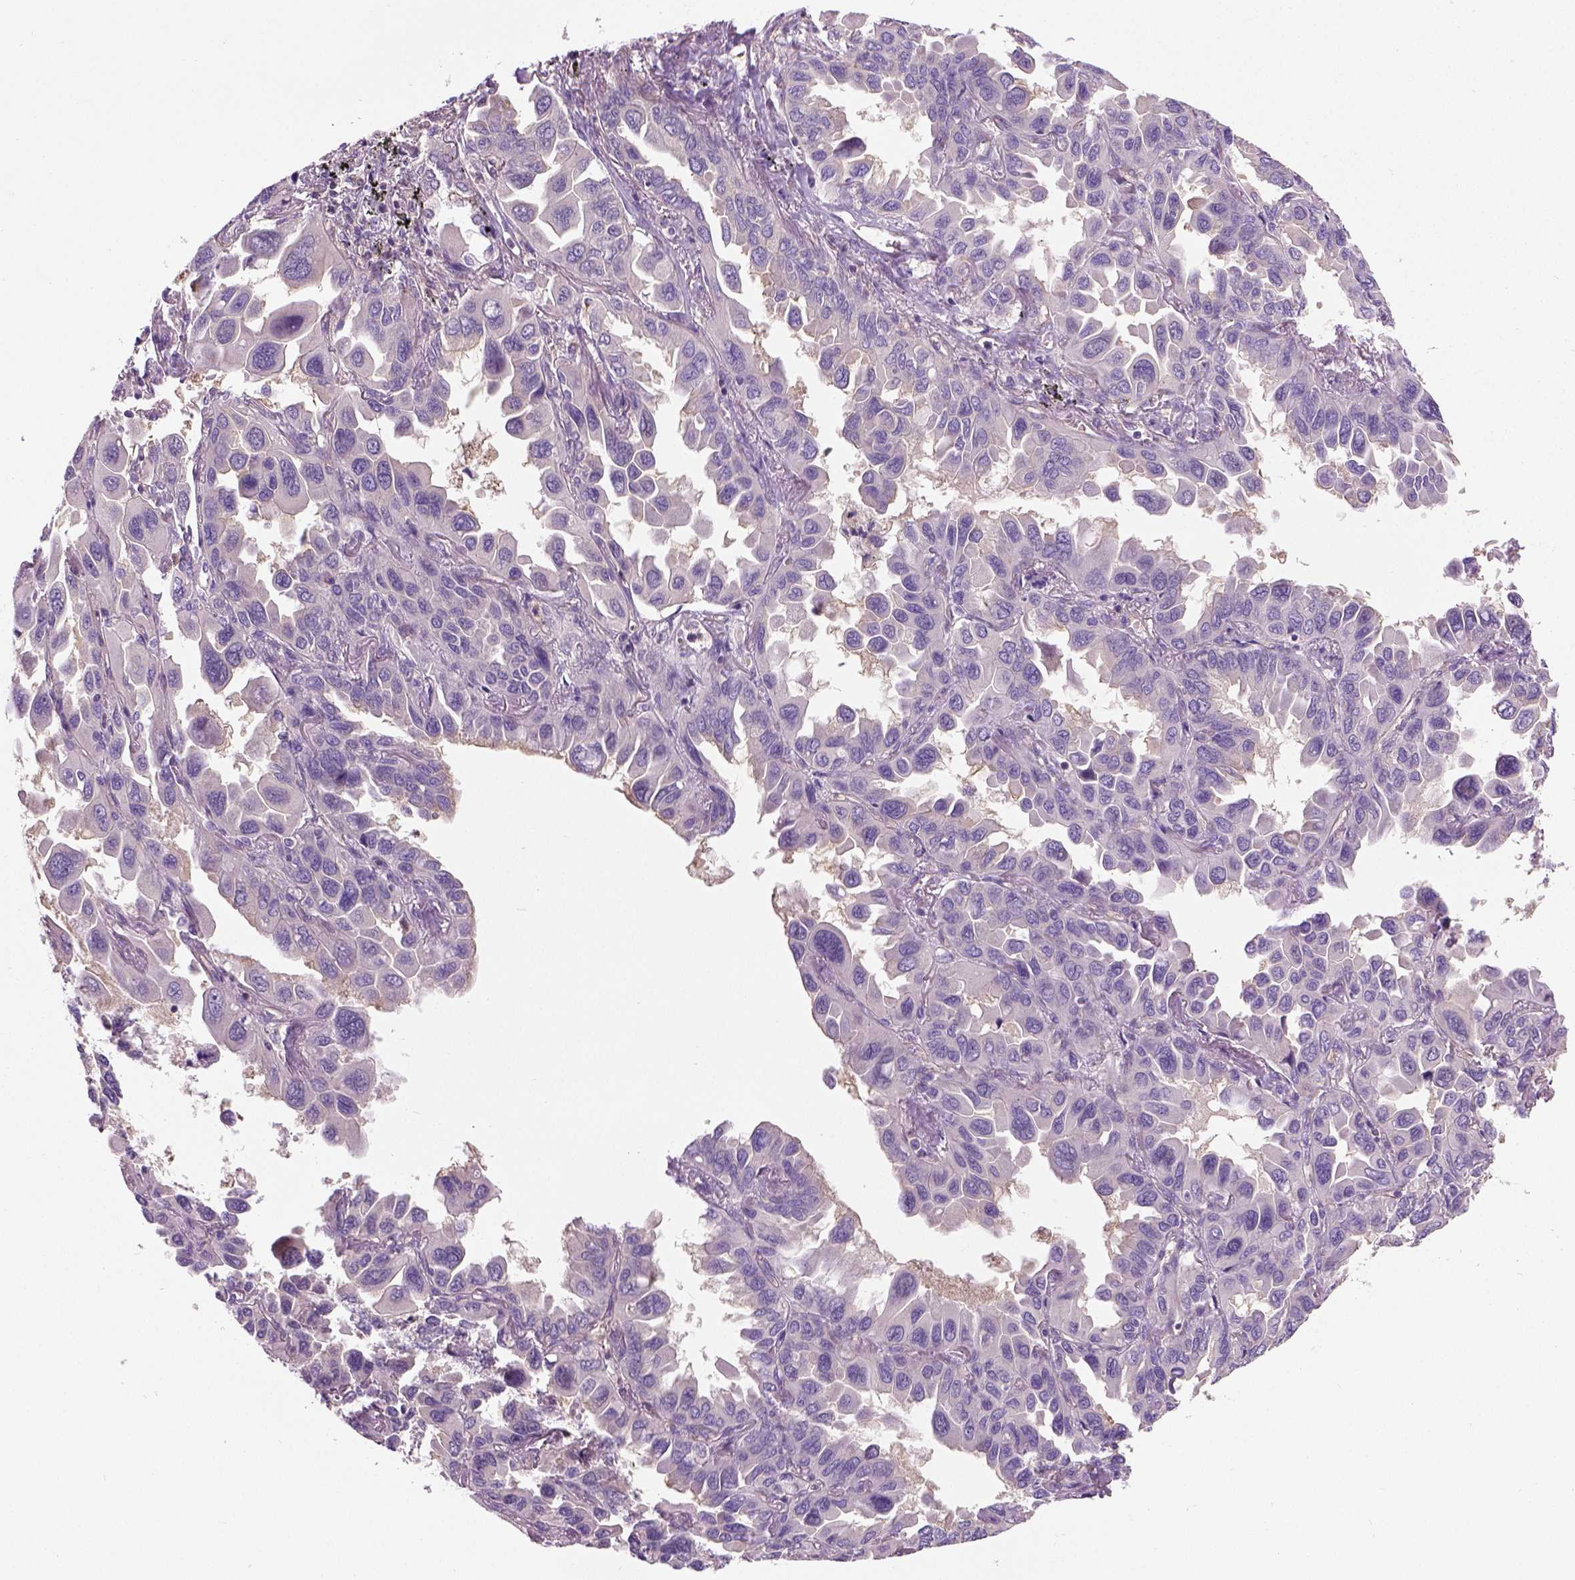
{"staining": {"intensity": "weak", "quantity": "<25%", "location": "cytoplasmic/membranous"}, "tissue": "lung cancer", "cell_type": "Tumor cells", "image_type": "cancer", "snomed": [{"axis": "morphology", "description": "Adenocarcinoma, NOS"}, {"axis": "topography", "description": "Lung"}], "caption": "Tumor cells are negative for brown protein staining in lung cancer (adenocarcinoma).", "gene": "CRACR2A", "patient": {"sex": "male", "age": 64}}